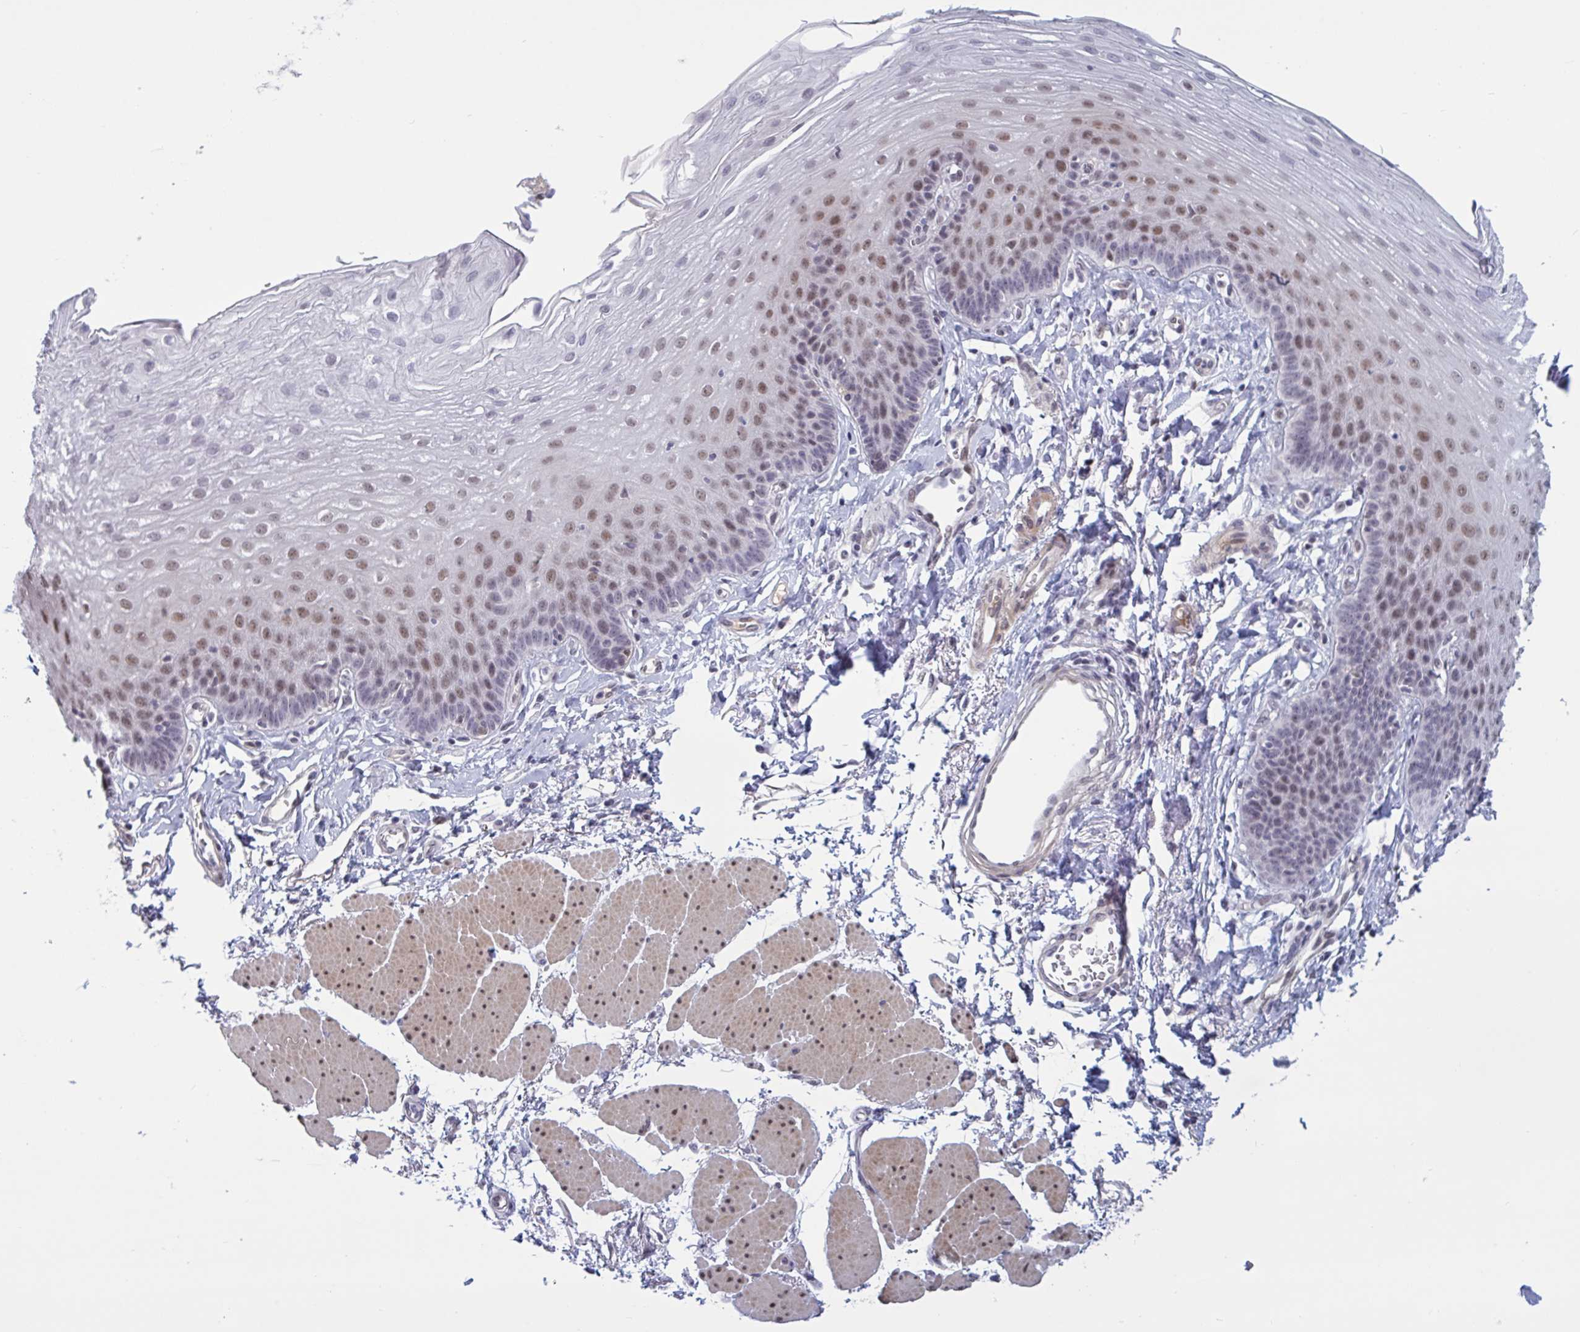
{"staining": {"intensity": "moderate", "quantity": "25%-75%", "location": "nuclear"}, "tissue": "esophagus", "cell_type": "Squamous epithelial cells", "image_type": "normal", "snomed": [{"axis": "morphology", "description": "Normal tissue, NOS"}, {"axis": "topography", "description": "Esophagus"}], "caption": "Protein analysis of normal esophagus demonstrates moderate nuclear staining in approximately 25%-75% of squamous epithelial cells. The protein of interest is stained brown, and the nuclei are stained in blue (DAB (3,3'-diaminobenzidine) IHC with brightfield microscopy, high magnification).", "gene": "BCL7B", "patient": {"sex": "female", "age": 81}}